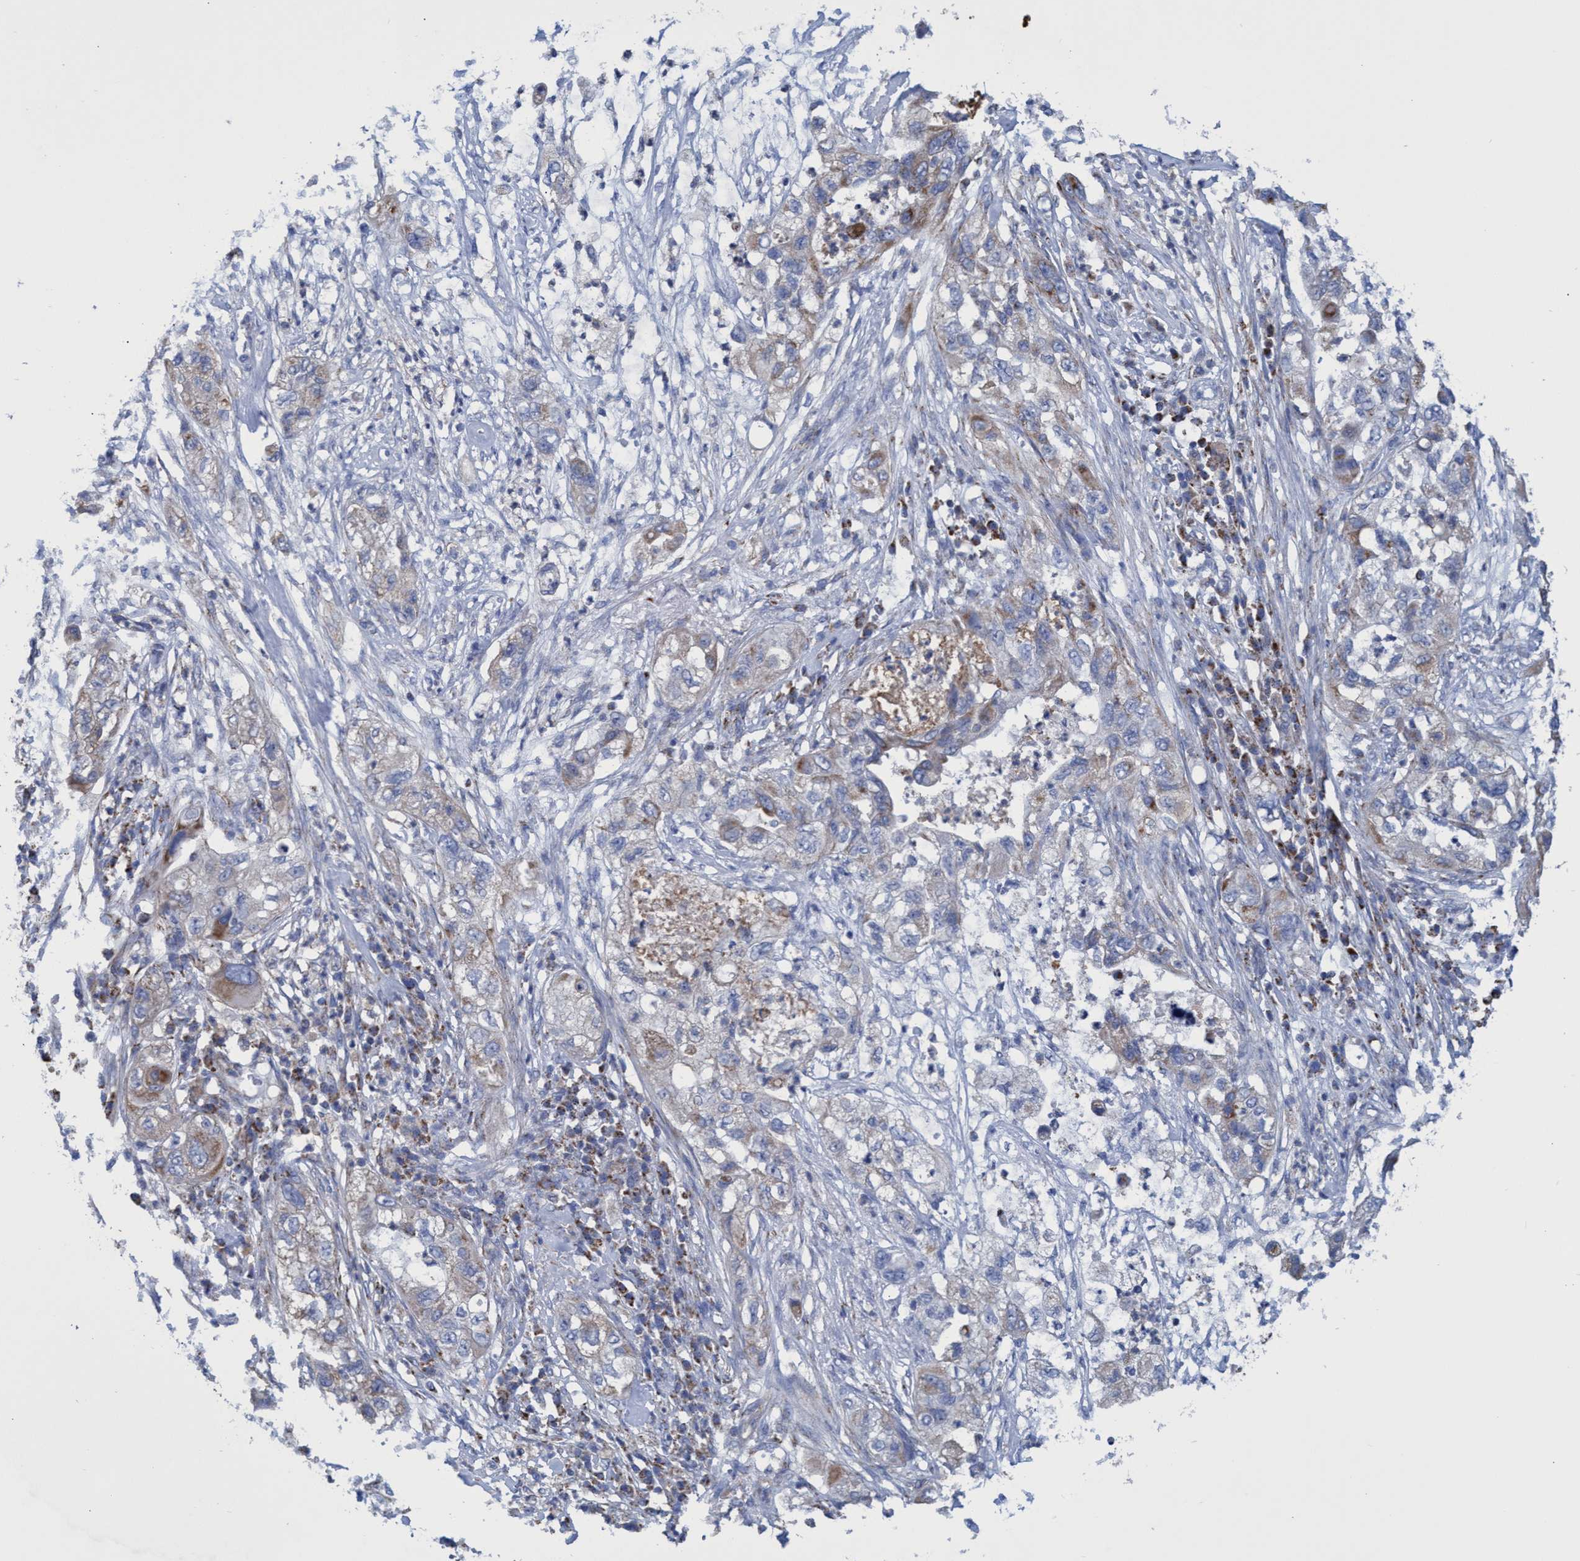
{"staining": {"intensity": "moderate", "quantity": "25%-75%", "location": "cytoplasmic/membranous"}, "tissue": "pancreatic cancer", "cell_type": "Tumor cells", "image_type": "cancer", "snomed": [{"axis": "morphology", "description": "Adenocarcinoma, NOS"}, {"axis": "topography", "description": "Pancreas"}], "caption": "Adenocarcinoma (pancreatic) stained with a protein marker displays moderate staining in tumor cells.", "gene": "ZNF750", "patient": {"sex": "female", "age": 78}}